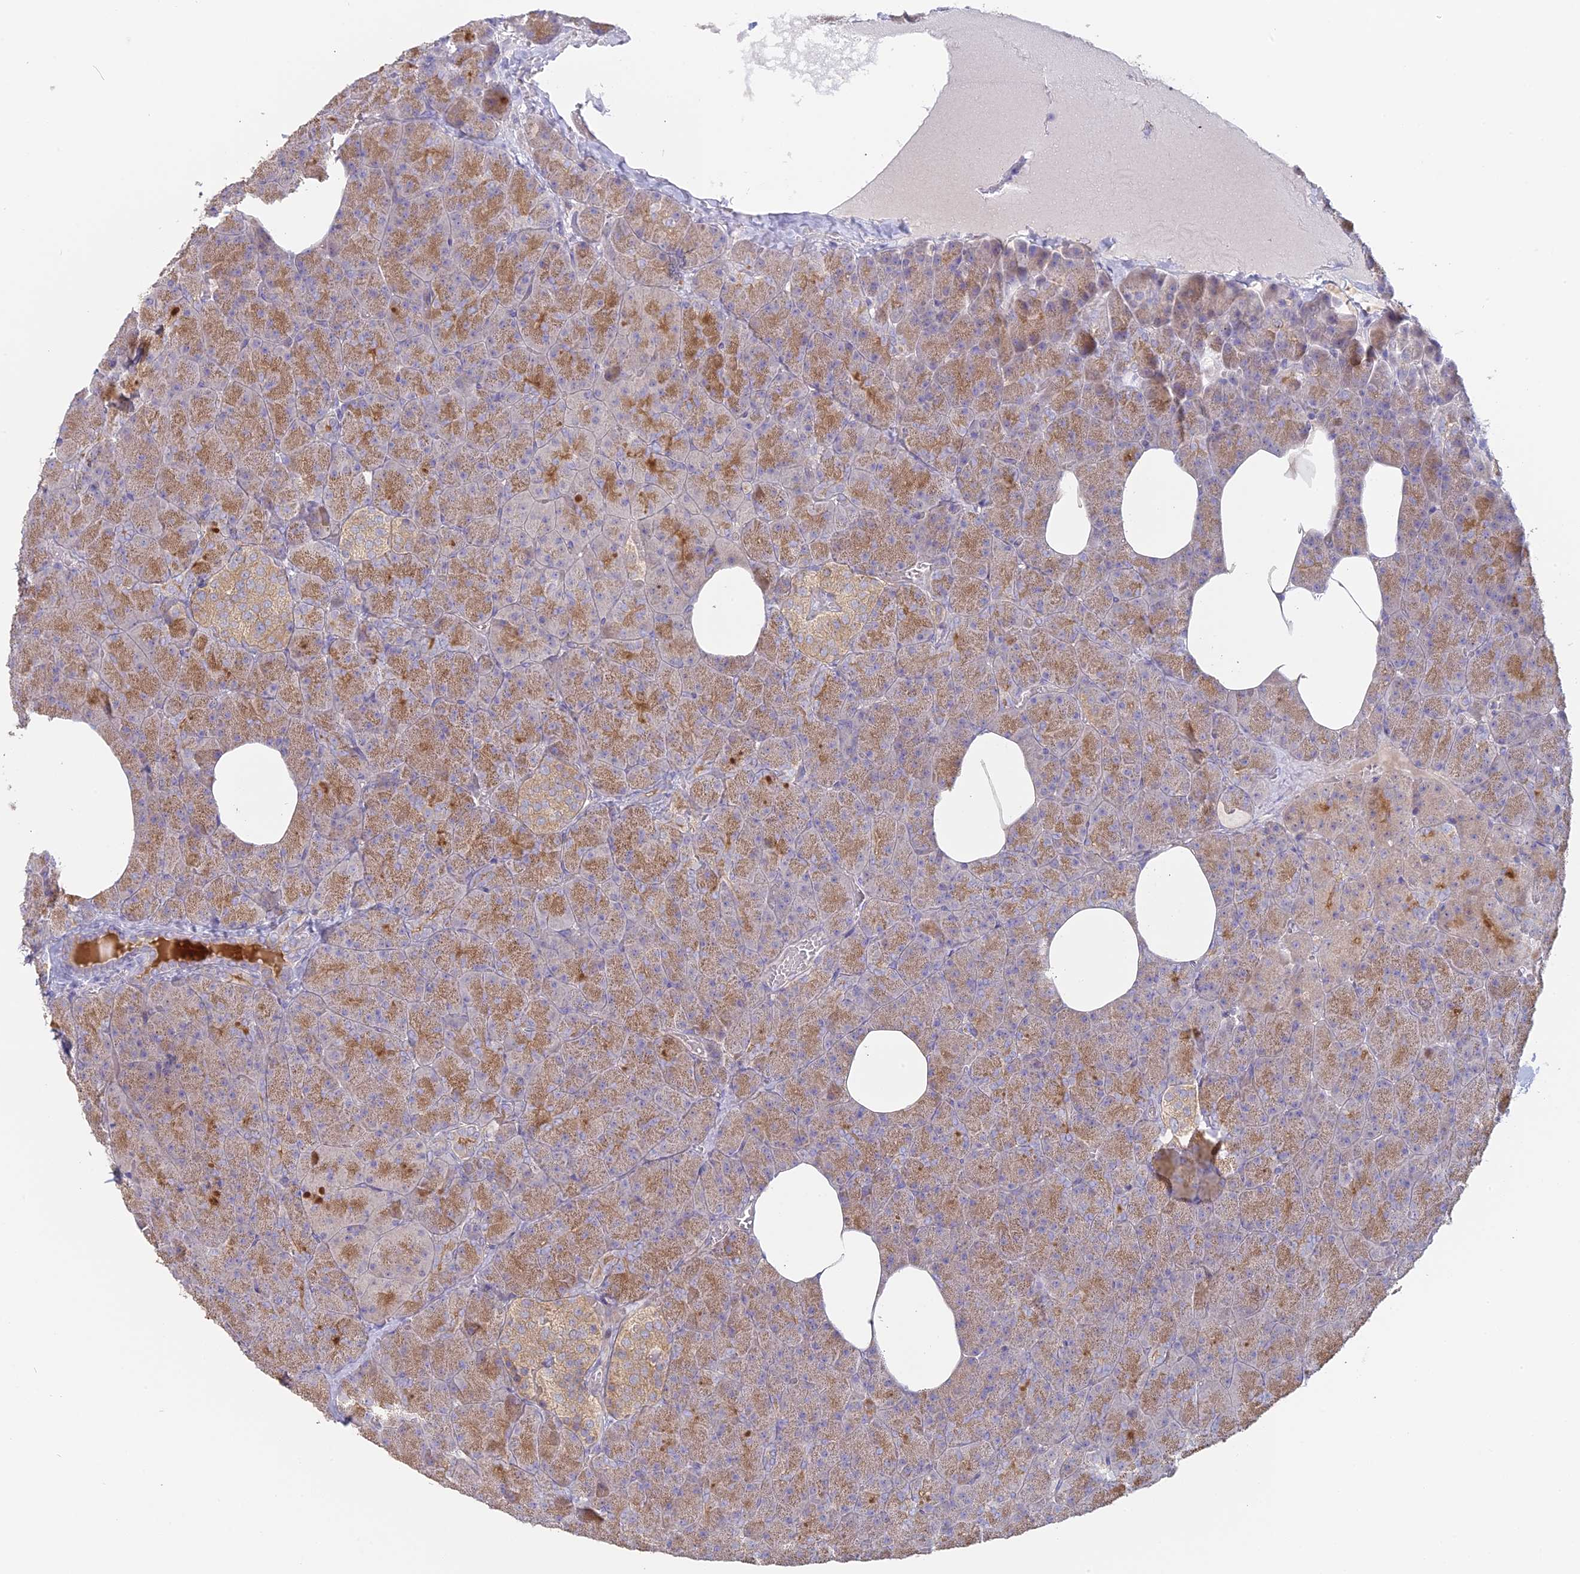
{"staining": {"intensity": "moderate", "quantity": ">75%", "location": "cytoplasmic/membranous"}, "tissue": "pancreas", "cell_type": "Exocrine glandular cells", "image_type": "normal", "snomed": [{"axis": "morphology", "description": "Normal tissue, NOS"}, {"axis": "morphology", "description": "Carcinoid, malignant, NOS"}, {"axis": "topography", "description": "Pancreas"}], "caption": "The immunohistochemical stain shows moderate cytoplasmic/membranous staining in exocrine glandular cells of normal pancreas.", "gene": "SFT2D2", "patient": {"sex": "female", "age": 35}}